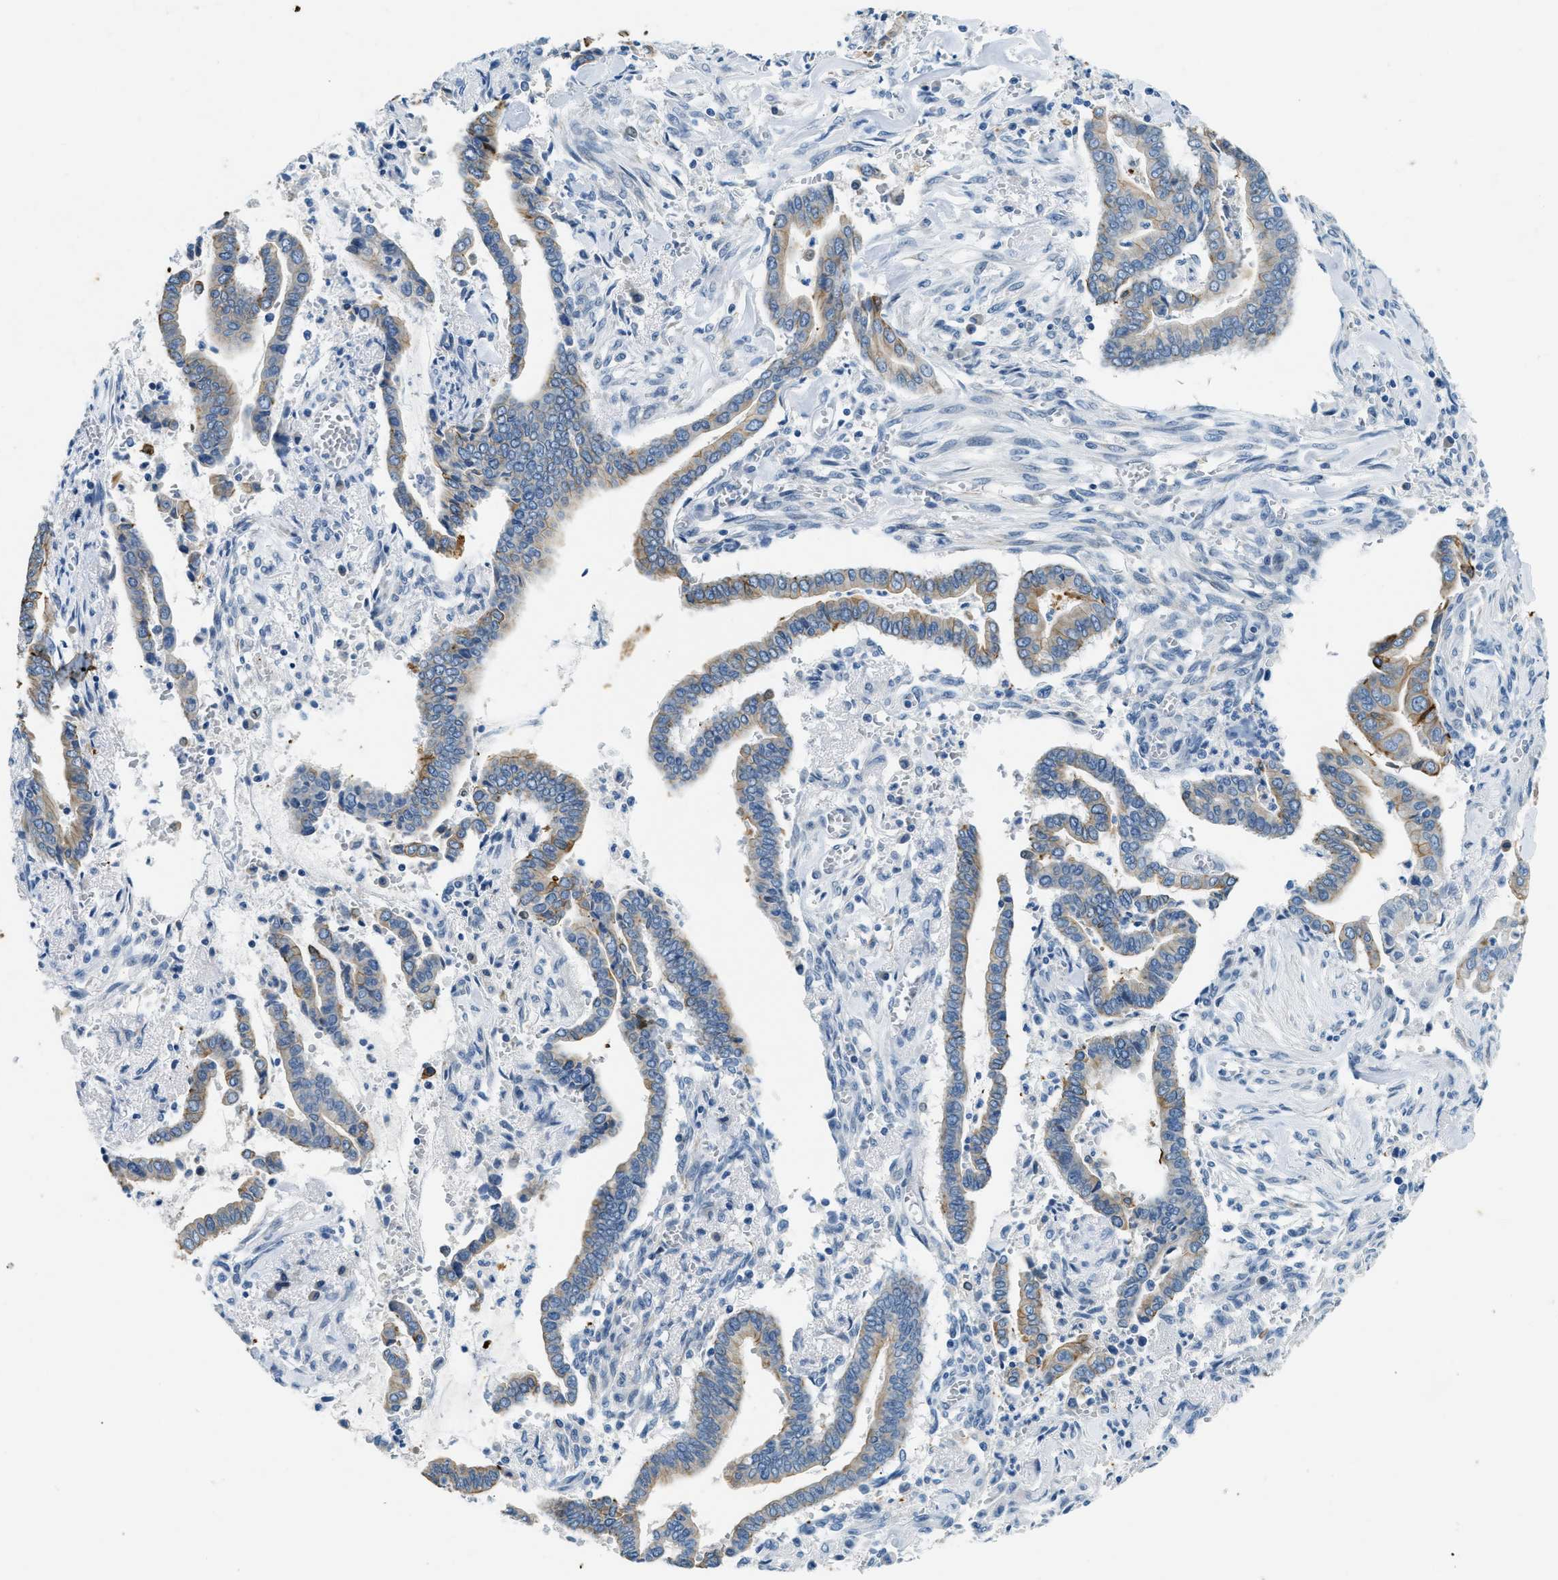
{"staining": {"intensity": "weak", "quantity": "25%-75%", "location": "cytoplasmic/membranous"}, "tissue": "cervical cancer", "cell_type": "Tumor cells", "image_type": "cancer", "snomed": [{"axis": "morphology", "description": "Adenocarcinoma, NOS"}, {"axis": "topography", "description": "Cervix"}], "caption": "Weak cytoplasmic/membranous protein staining is present in approximately 25%-75% of tumor cells in adenocarcinoma (cervical).", "gene": "CFAP20", "patient": {"sex": "female", "age": 44}}